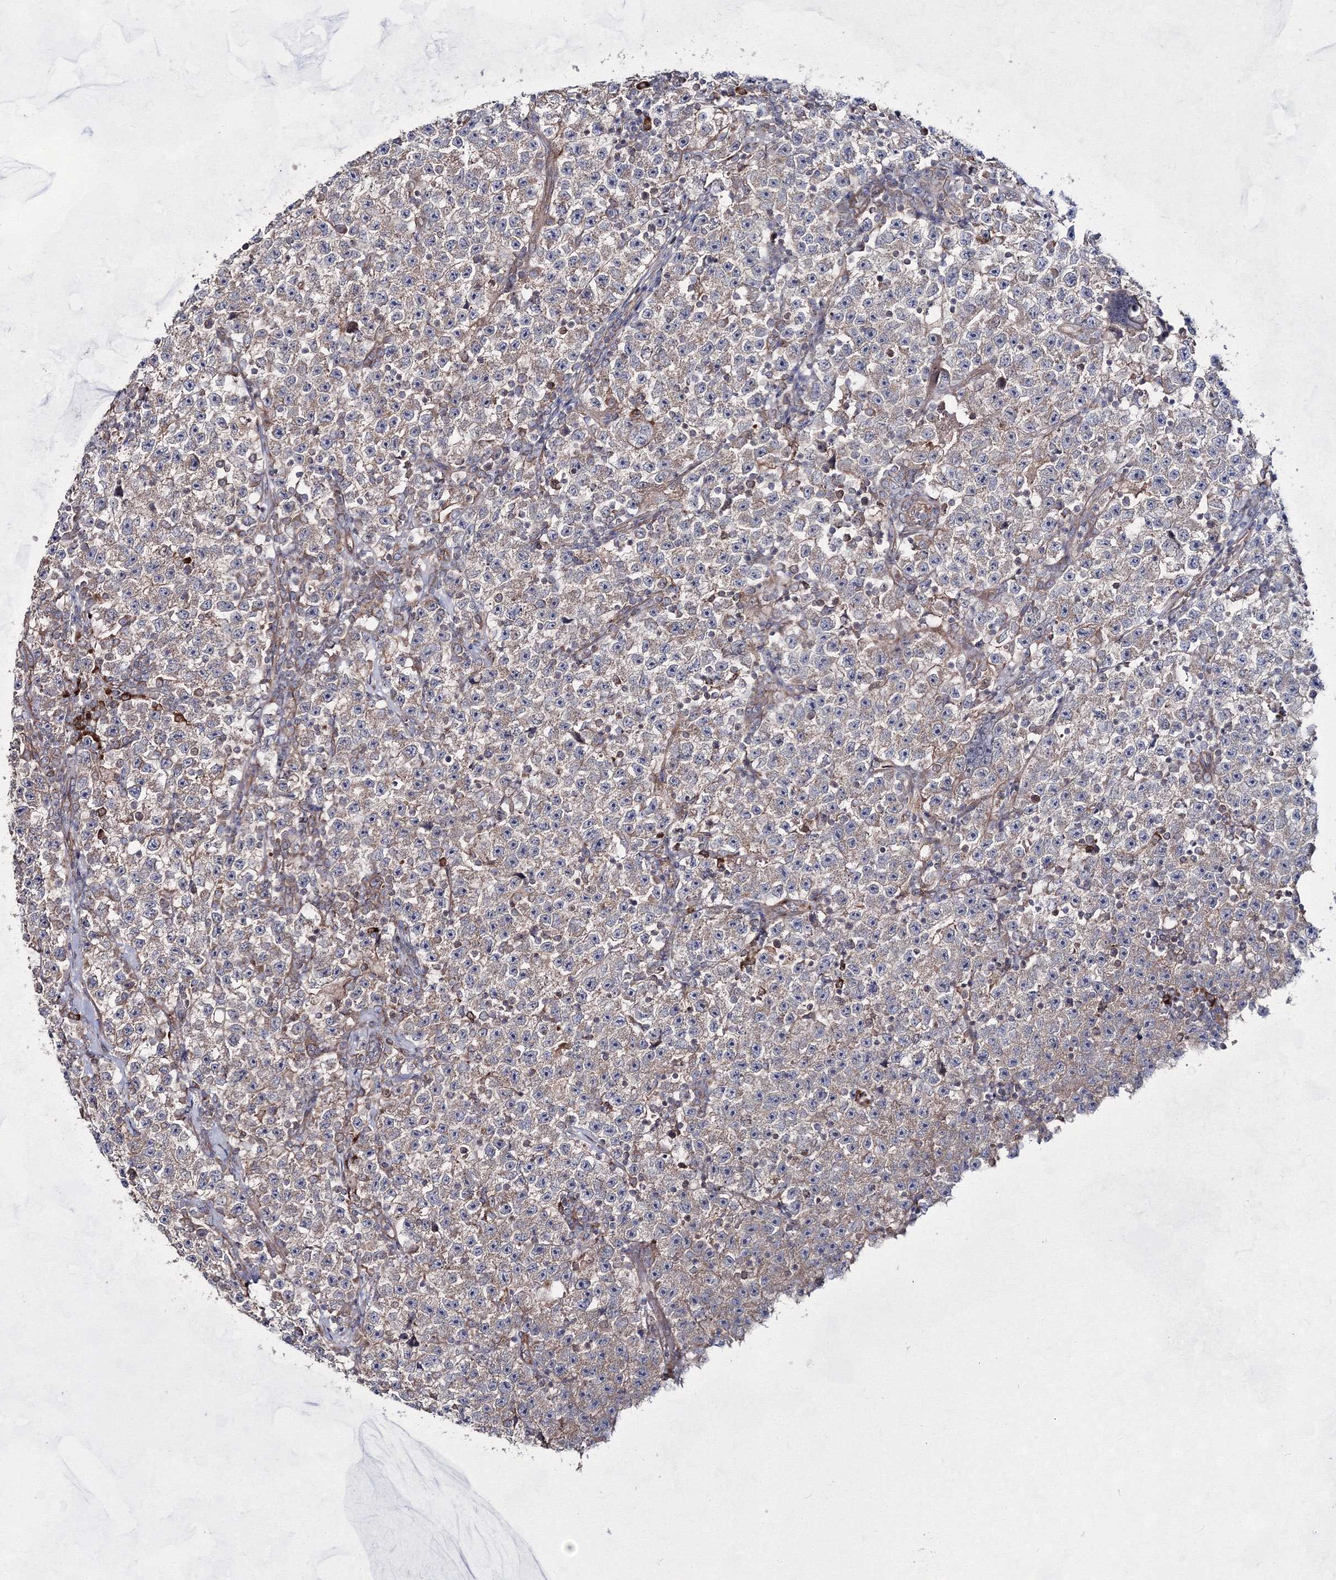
{"staining": {"intensity": "weak", "quantity": "25%-75%", "location": "cytoplasmic/membranous"}, "tissue": "testis cancer", "cell_type": "Tumor cells", "image_type": "cancer", "snomed": [{"axis": "morphology", "description": "Seminoma, NOS"}, {"axis": "topography", "description": "Testis"}], "caption": "Immunohistochemistry histopathology image of testis seminoma stained for a protein (brown), which reveals low levels of weak cytoplasmic/membranous expression in about 25%-75% of tumor cells.", "gene": "EXOC6", "patient": {"sex": "male", "age": 22}}